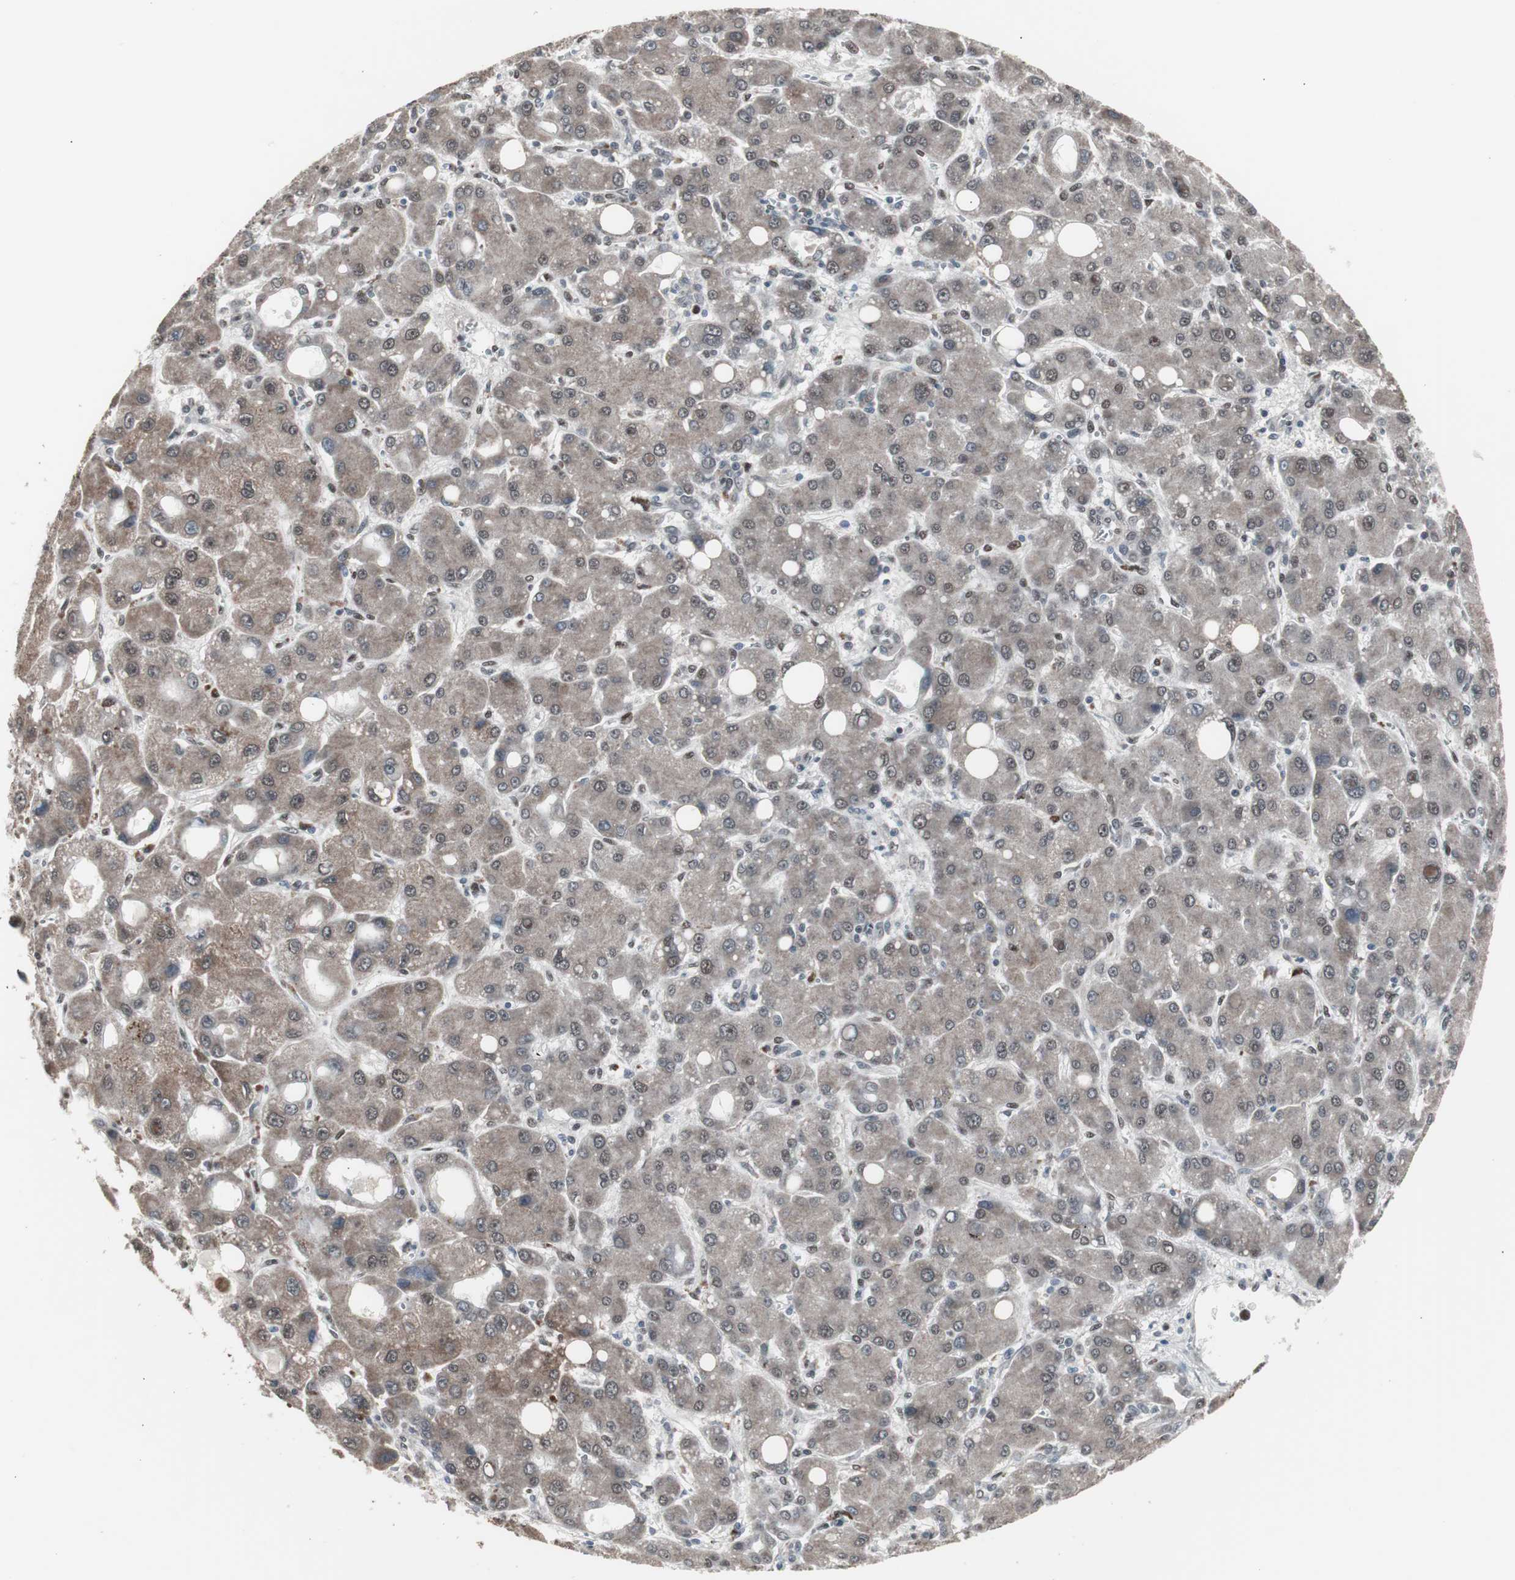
{"staining": {"intensity": "moderate", "quantity": ">75%", "location": "cytoplasmic/membranous,nuclear"}, "tissue": "liver cancer", "cell_type": "Tumor cells", "image_type": "cancer", "snomed": [{"axis": "morphology", "description": "Carcinoma, Hepatocellular, NOS"}, {"axis": "topography", "description": "Liver"}], "caption": "An image showing moderate cytoplasmic/membranous and nuclear staining in about >75% of tumor cells in liver cancer, as visualized by brown immunohistochemical staining.", "gene": "RXRA", "patient": {"sex": "male", "age": 55}}